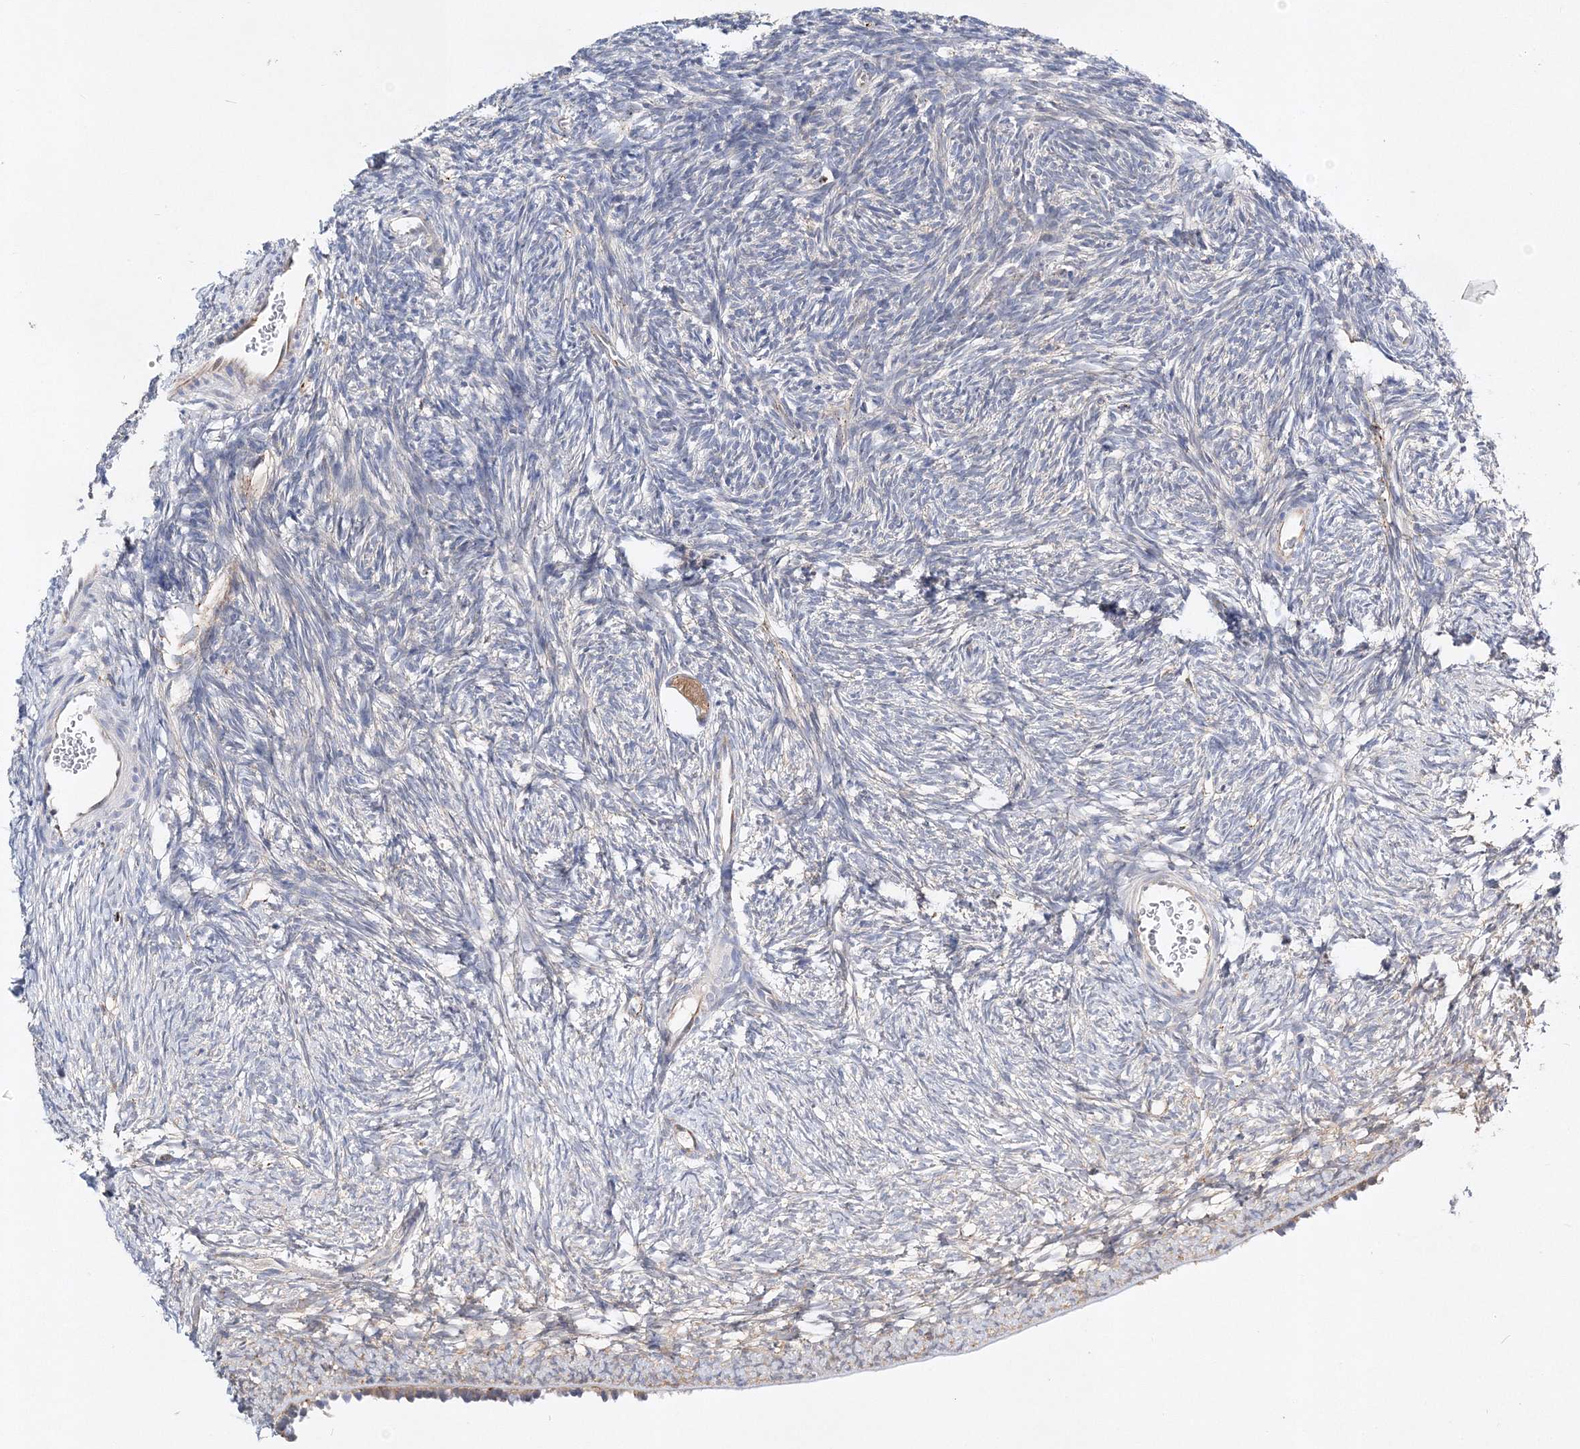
{"staining": {"intensity": "moderate", "quantity": ">75%", "location": "cytoplasmic/membranous"}, "tissue": "ovary", "cell_type": "Follicle cells", "image_type": "normal", "snomed": [{"axis": "morphology", "description": "Normal tissue, NOS"}, {"axis": "topography", "description": "Ovary"}], "caption": "DAB (3,3'-diaminobenzidine) immunohistochemical staining of normal ovary reveals moderate cytoplasmic/membranous protein positivity in about >75% of follicle cells.", "gene": "C3orf38", "patient": {"sex": "female", "age": 34}}